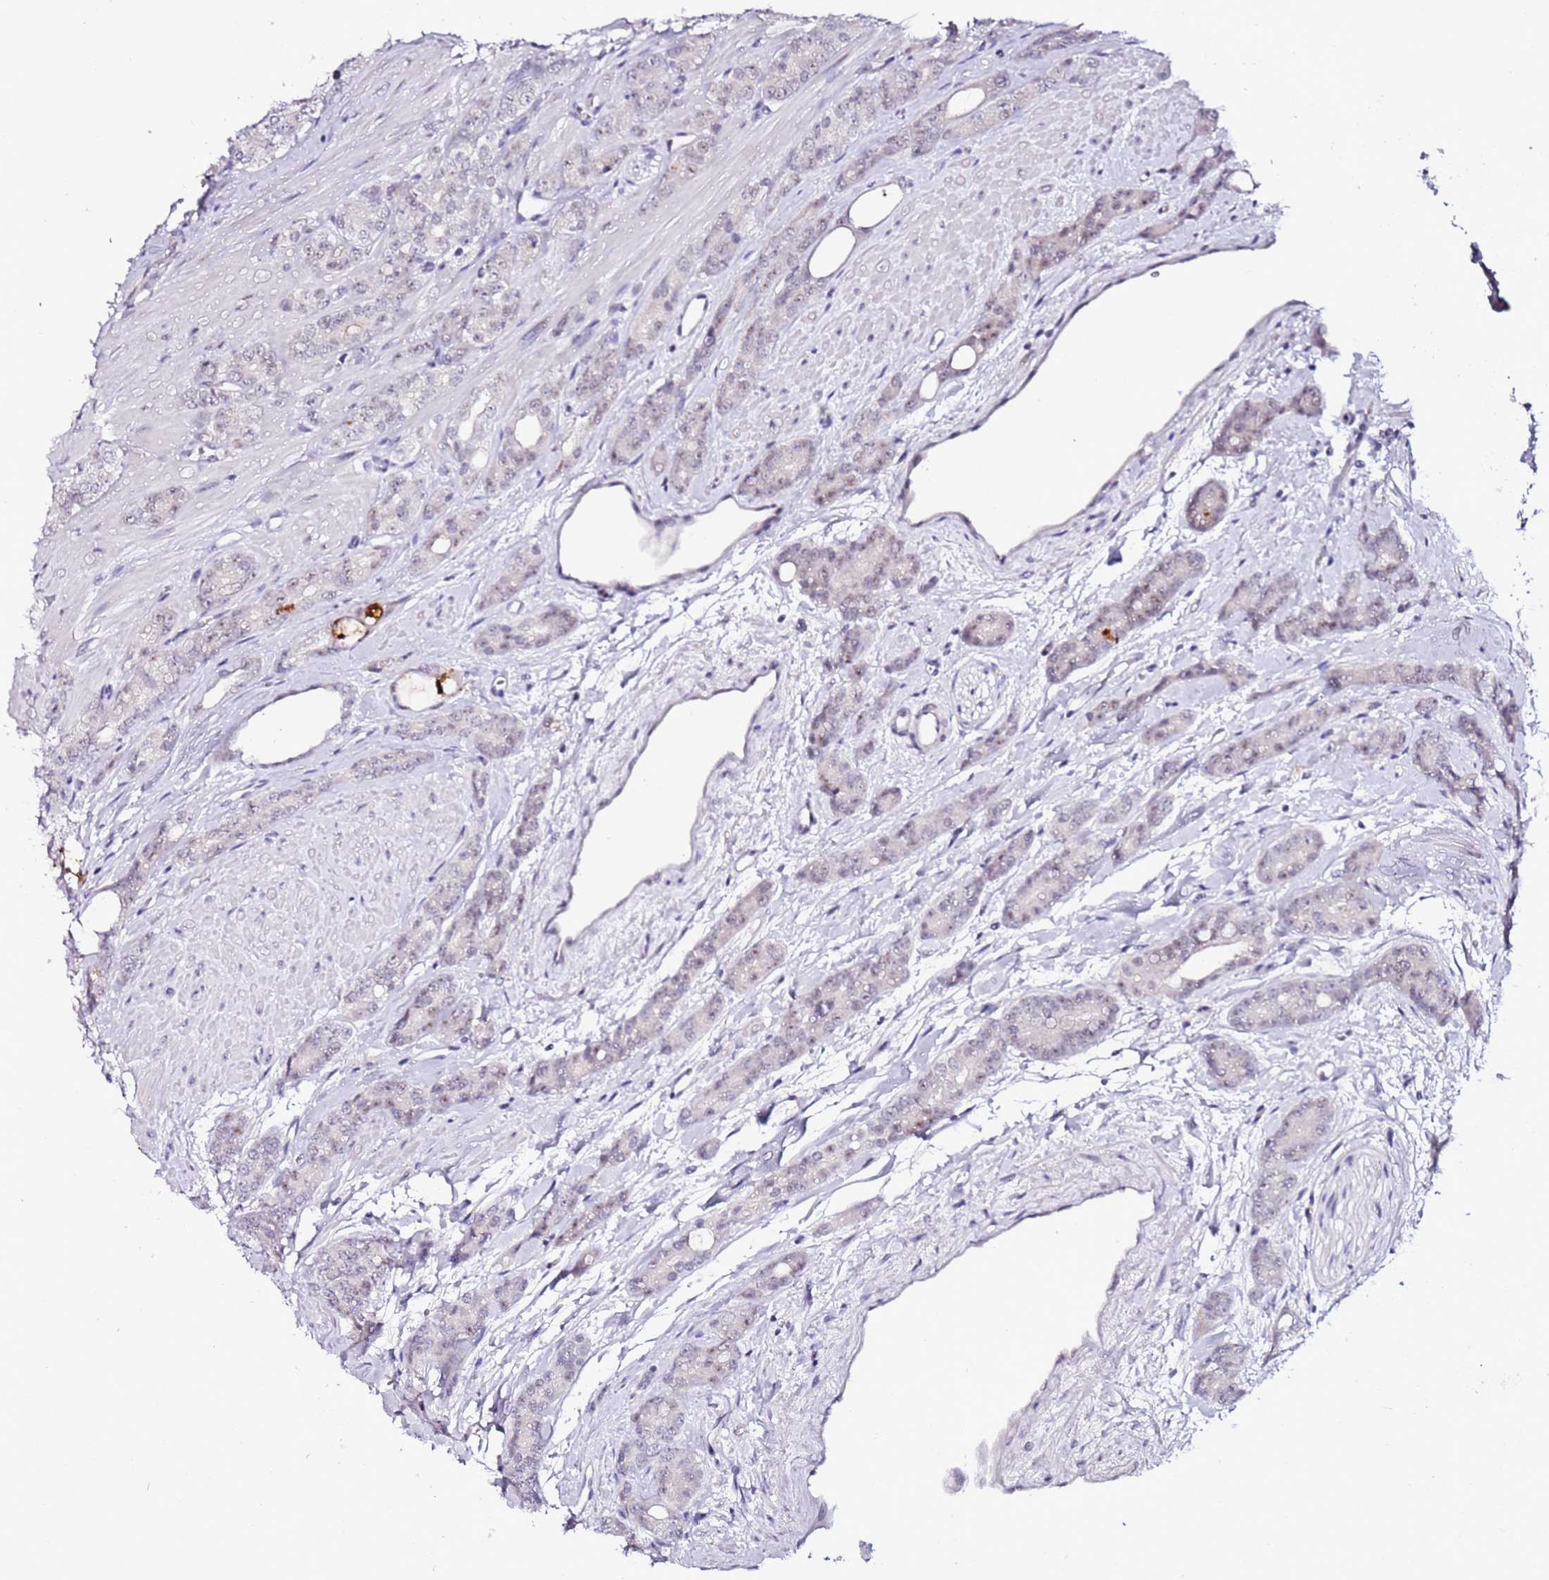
{"staining": {"intensity": "negative", "quantity": "none", "location": "none"}, "tissue": "prostate cancer", "cell_type": "Tumor cells", "image_type": "cancer", "snomed": [{"axis": "morphology", "description": "Adenocarcinoma, High grade"}, {"axis": "topography", "description": "Prostate"}], "caption": "Tumor cells are negative for brown protein staining in prostate cancer (adenocarcinoma (high-grade)). (IHC, brightfield microscopy, high magnification).", "gene": "DUSP28", "patient": {"sex": "male", "age": 62}}